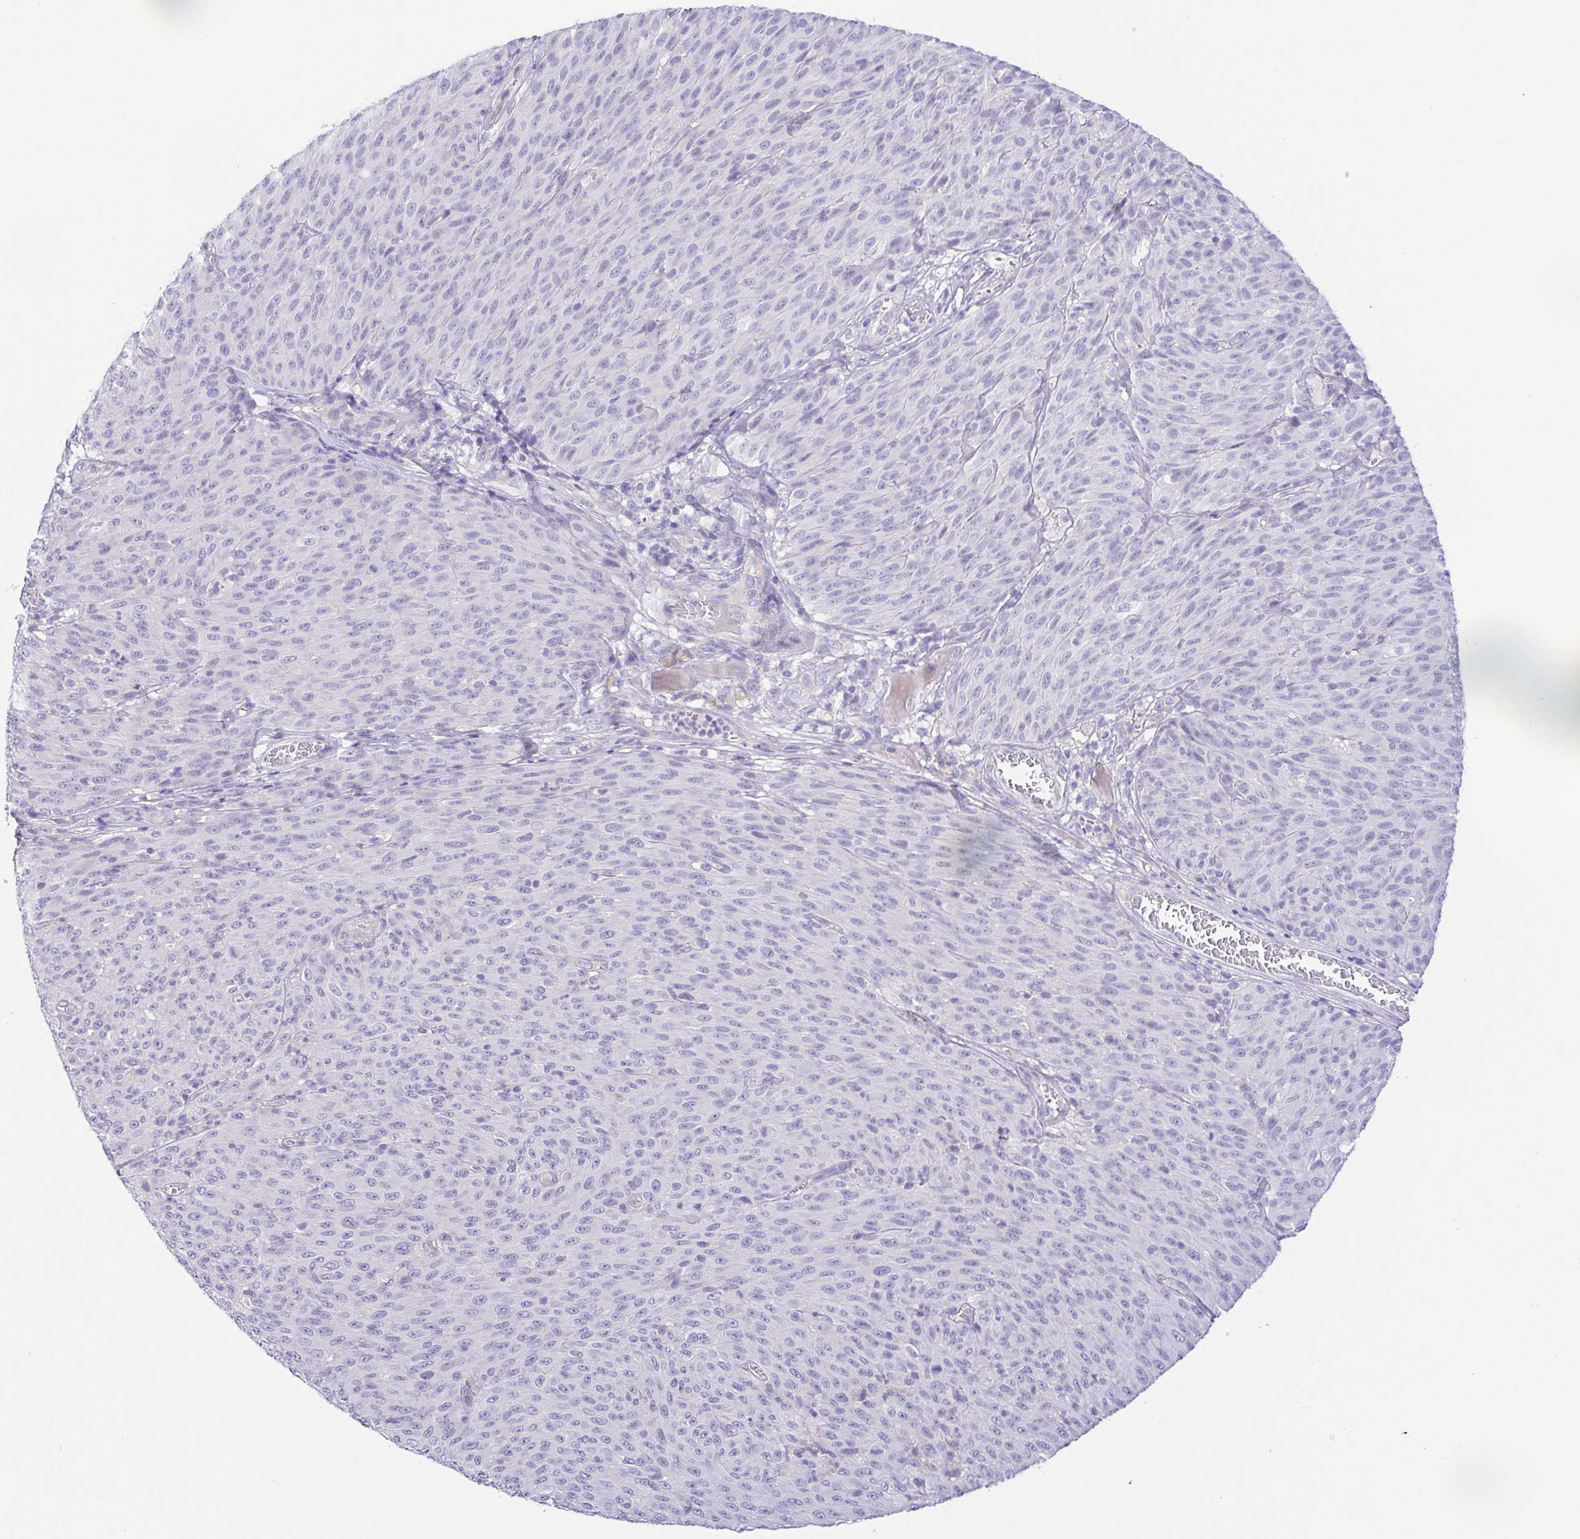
{"staining": {"intensity": "negative", "quantity": "none", "location": "none"}, "tissue": "melanoma", "cell_type": "Tumor cells", "image_type": "cancer", "snomed": [{"axis": "morphology", "description": "Malignant melanoma, NOS"}, {"axis": "topography", "description": "Skin"}], "caption": "The micrograph reveals no staining of tumor cells in melanoma.", "gene": "KRTDAP", "patient": {"sex": "male", "age": 85}}